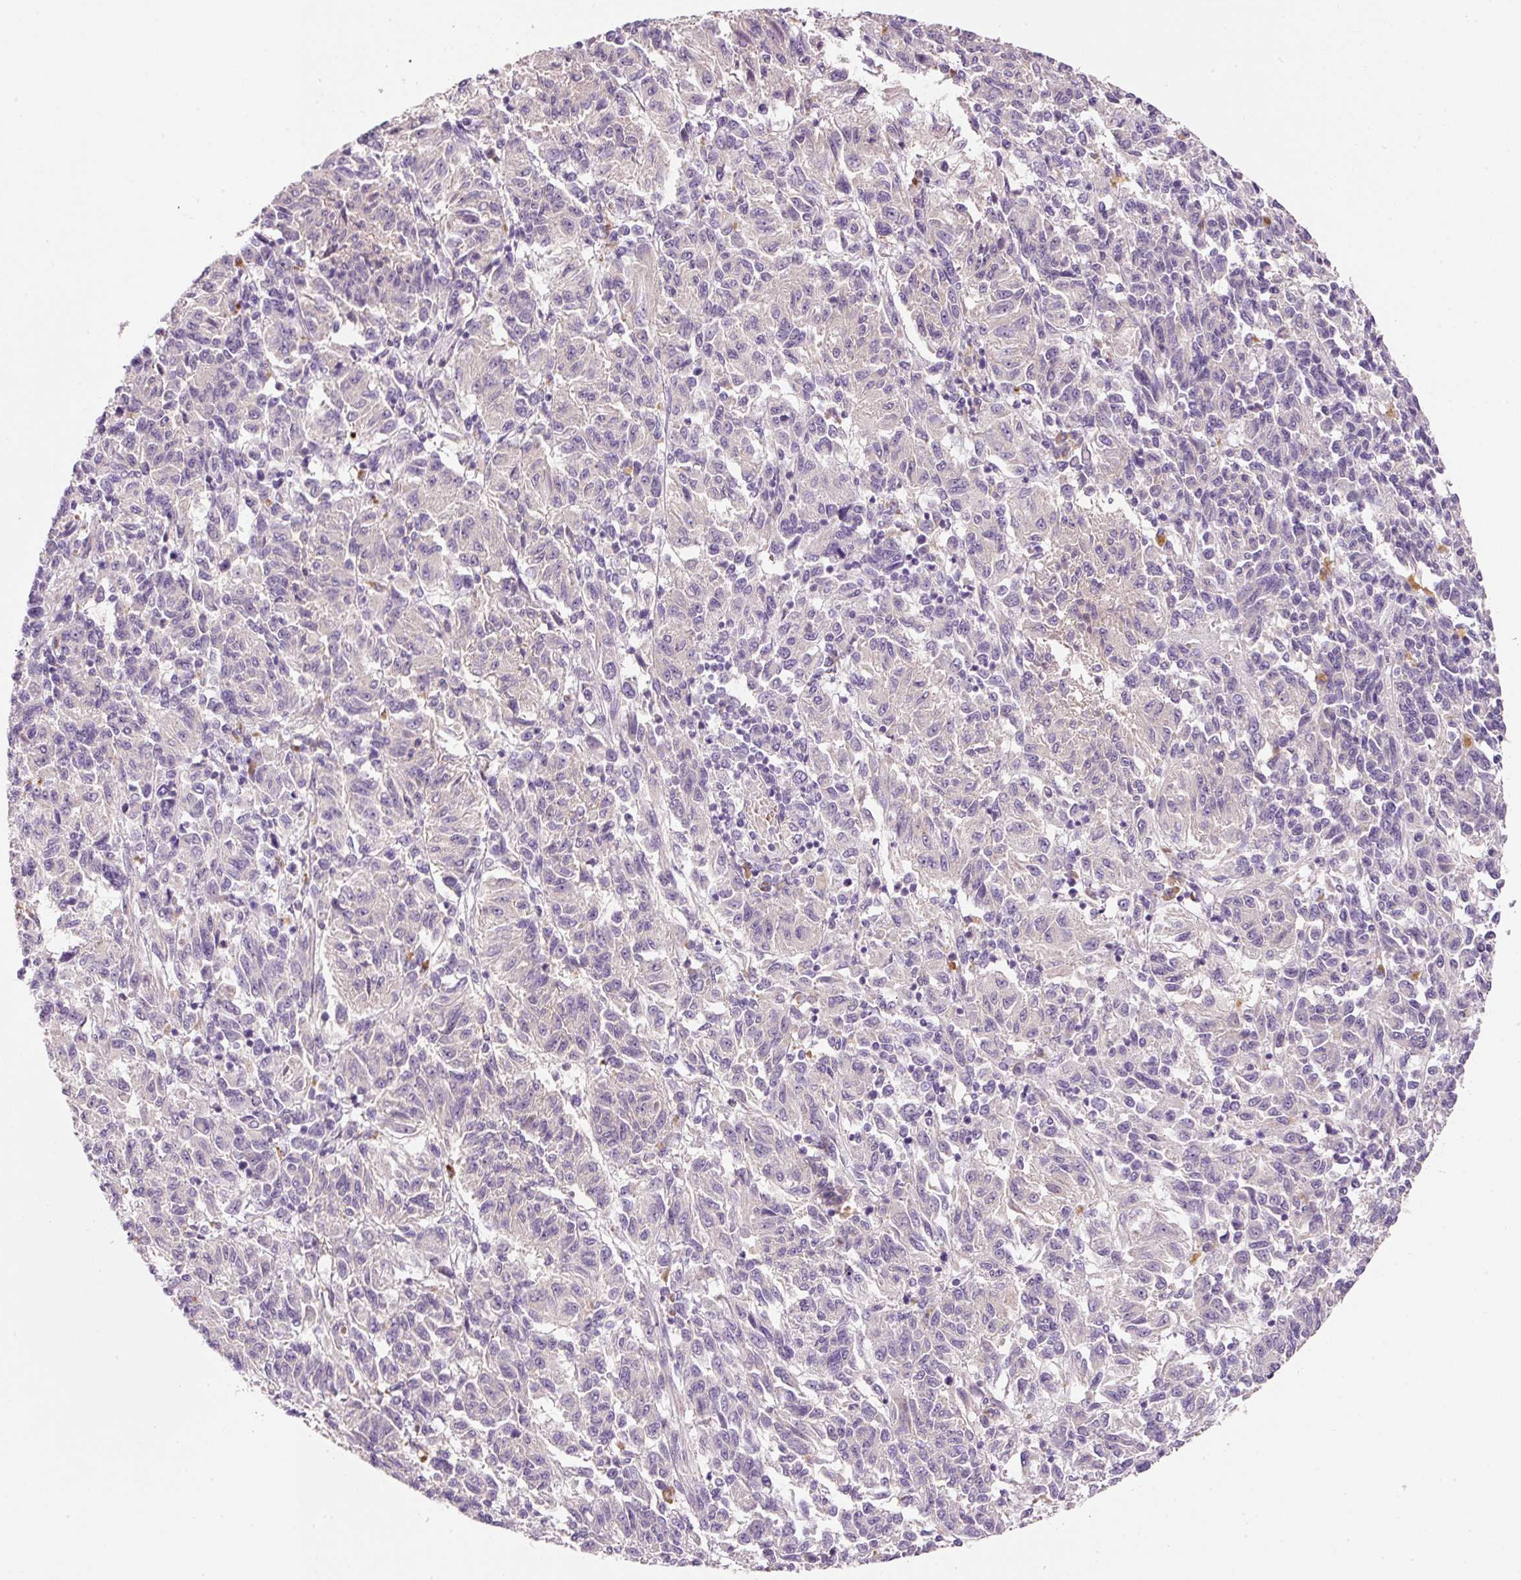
{"staining": {"intensity": "negative", "quantity": "none", "location": "none"}, "tissue": "melanoma", "cell_type": "Tumor cells", "image_type": "cancer", "snomed": [{"axis": "morphology", "description": "Malignant melanoma, Metastatic site"}, {"axis": "topography", "description": "Lung"}], "caption": "Immunohistochemistry of malignant melanoma (metastatic site) displays no positivity in tumor cells.", "gene": "TENT5C", "patient": {"sex": "male", "age": 64}}